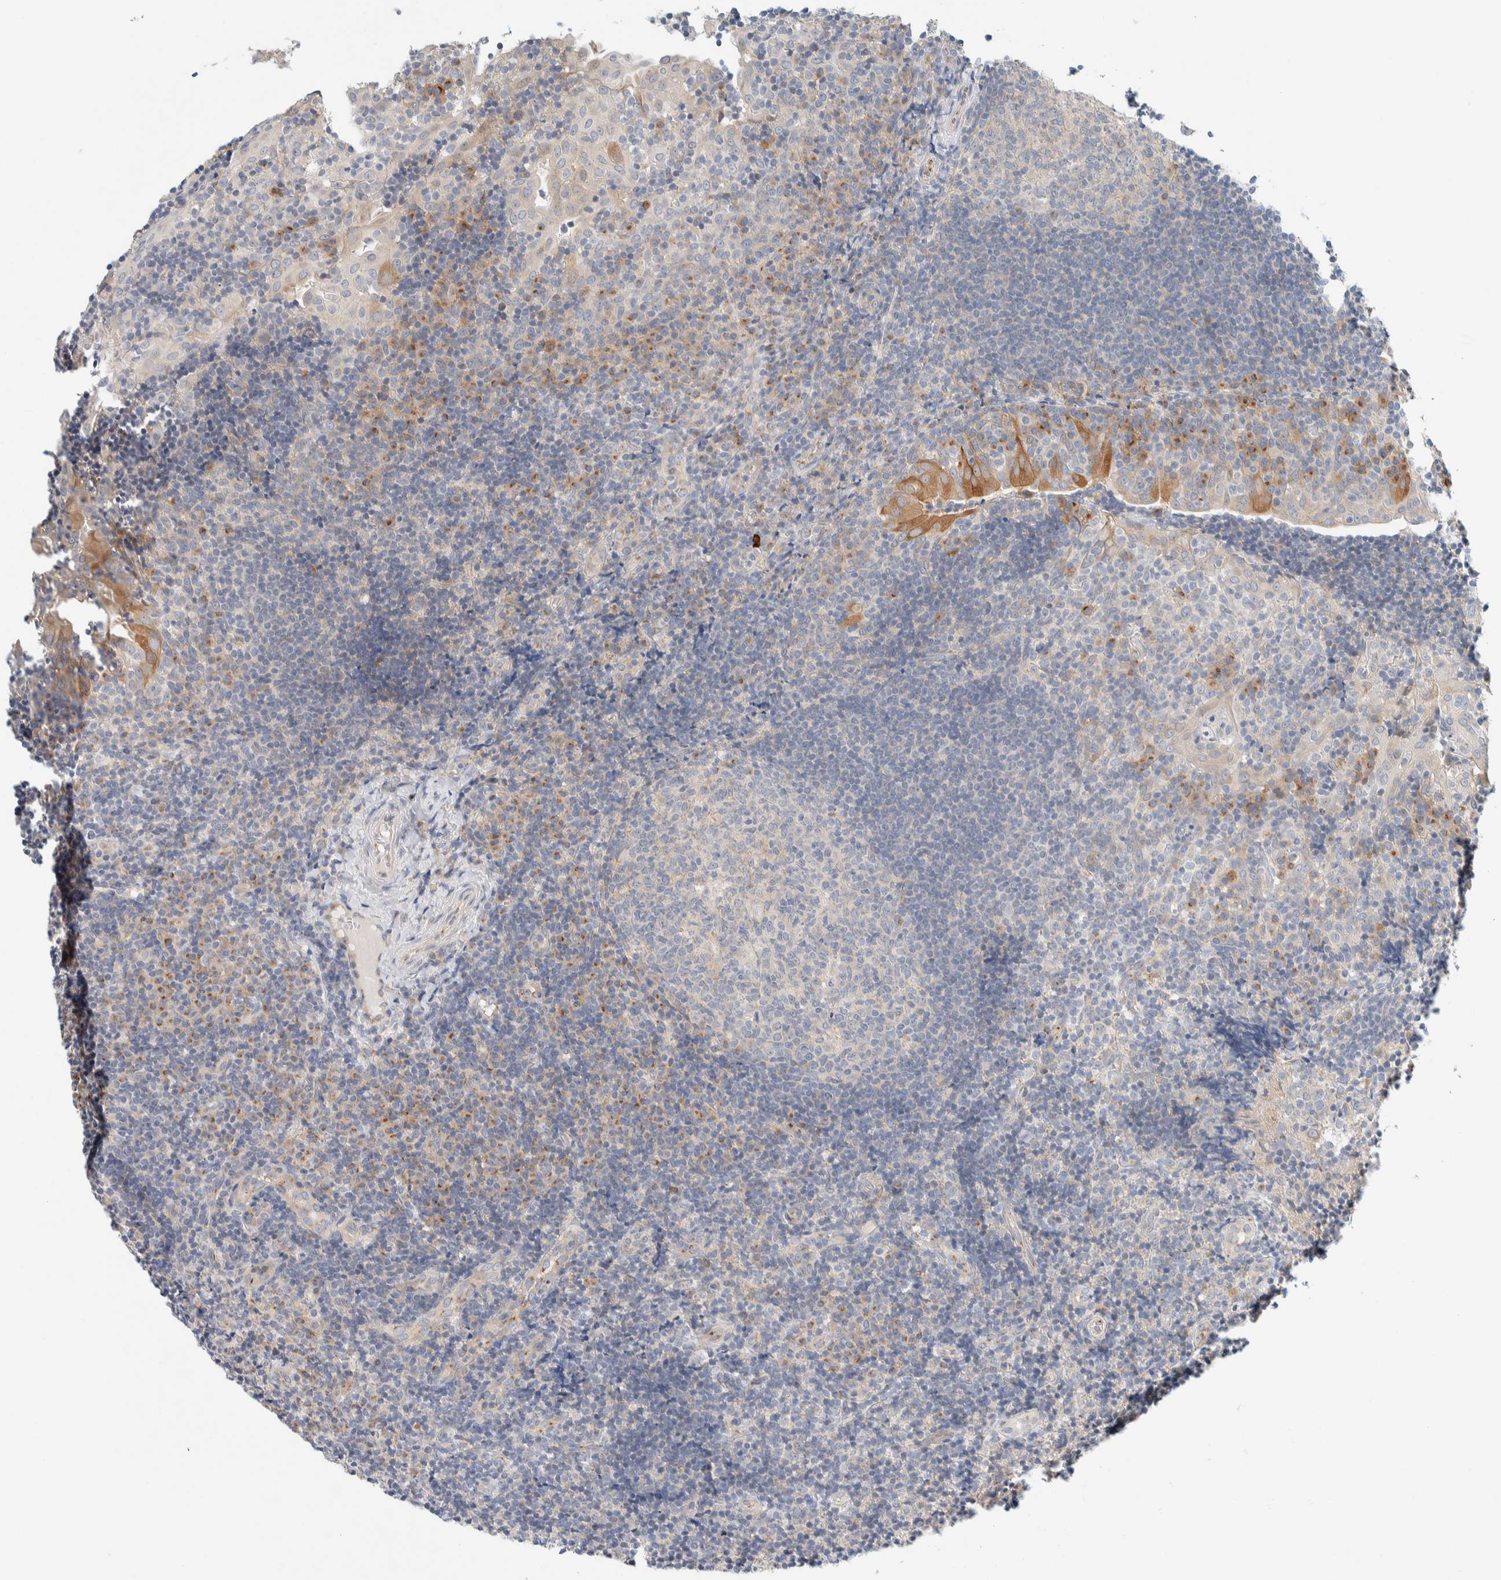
{"staining": {"intensity": "weak", "quantity": "<25%", "location": "cytoplasmic/membranous"}, "tissue": "tonsil", "cell_type": "Germinal center cells", "image_type": "normal", "snomed": [{"axis": "morphology", "description": "Normal tissue, NOS"}, {"axis": "topography", "description": "Tonsil"}], "caption": "Immunohistochemistry of benign tonsil shows no expression in germinal center cells.", "gene": "TMEM184B", "patient": {"sex": "female", "age": 40}}